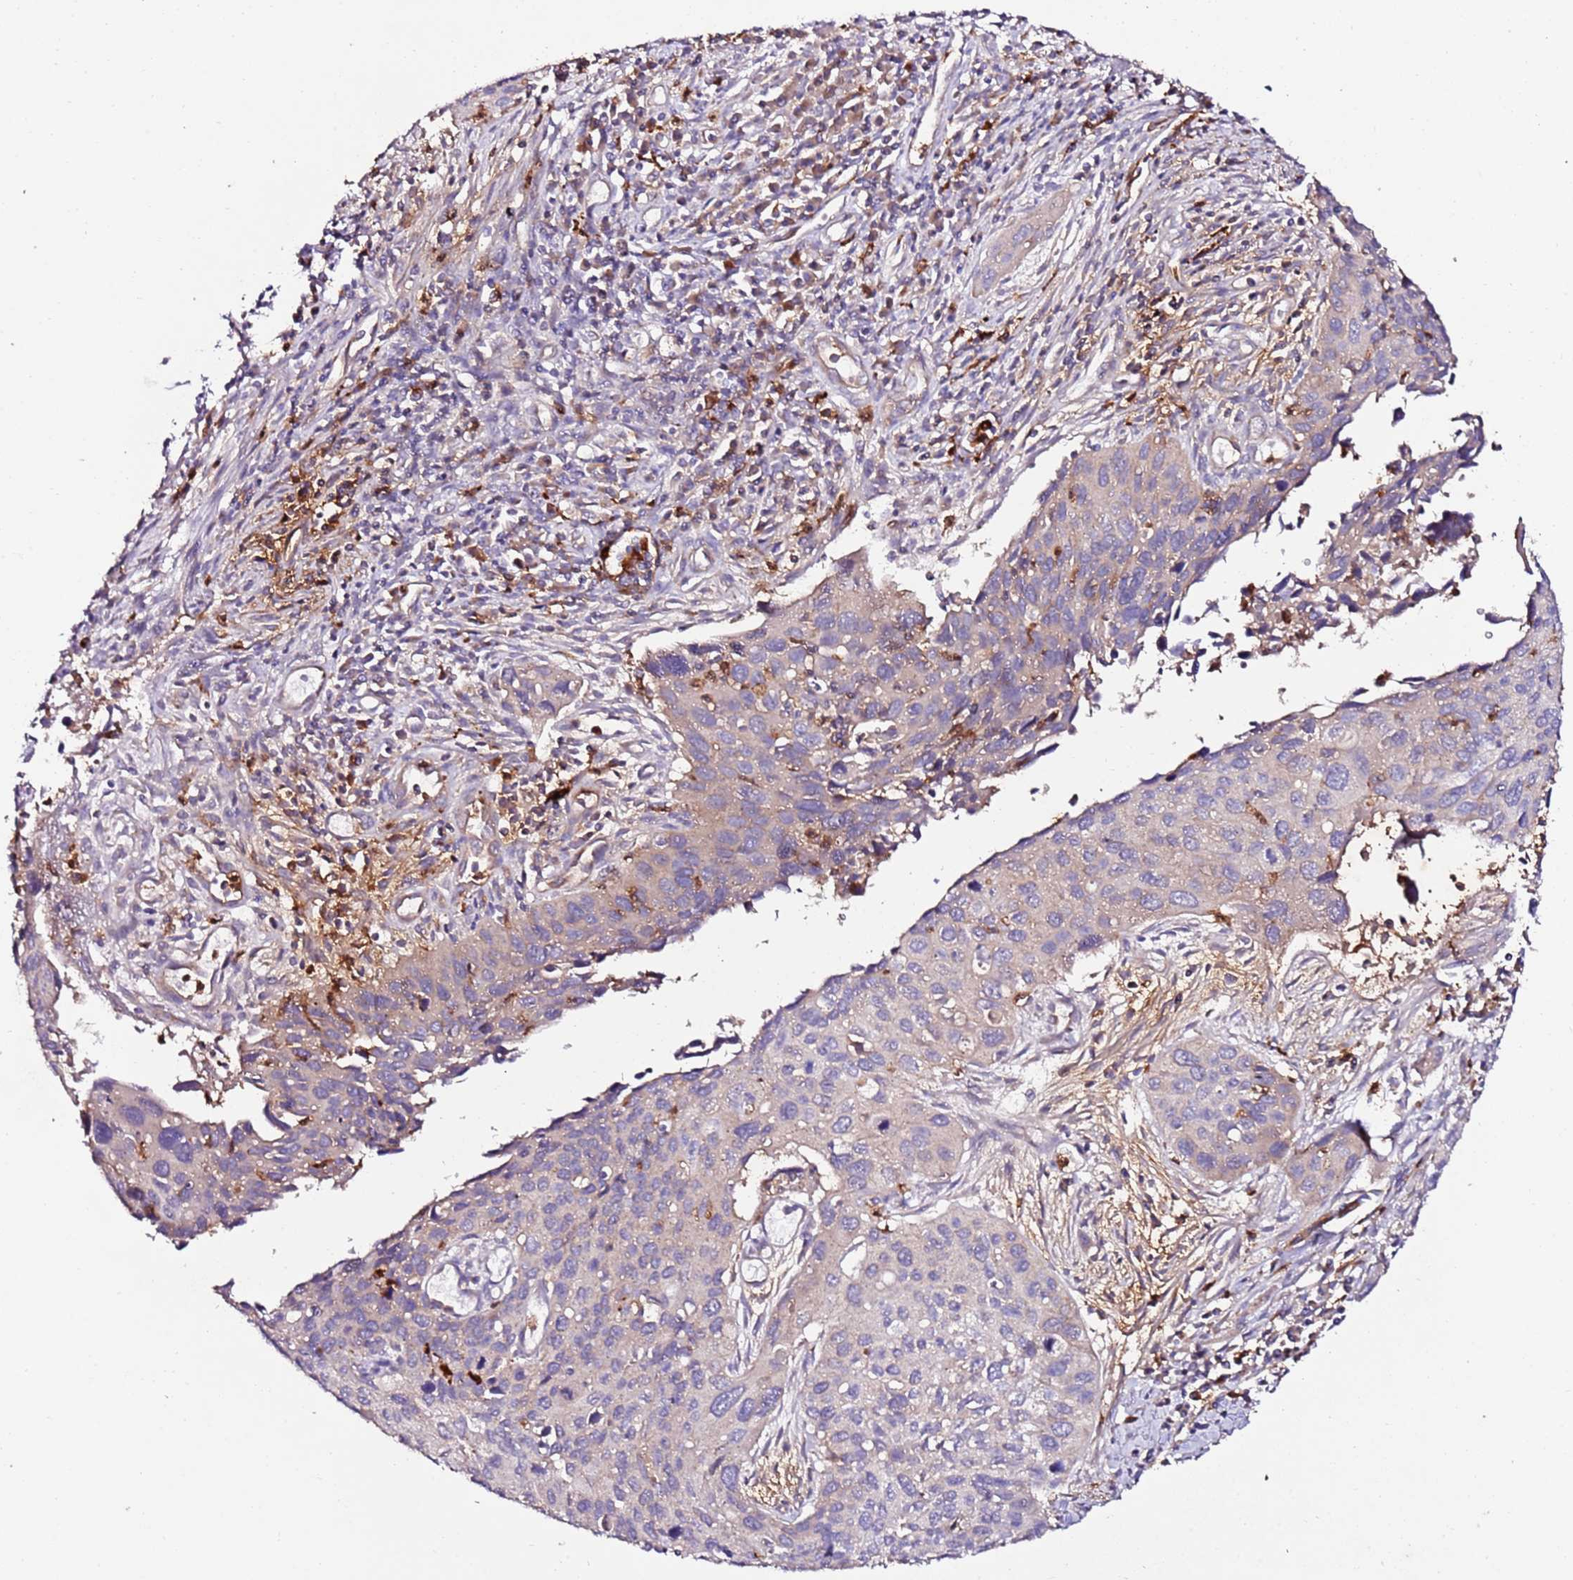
{"staining": {"intensity": "weak", "quantity": "<25%", "location": "cytoplasmic/membranous"}, "tissue": "cervical cancer", "cell_type": "Tumor cells", "image_type": "cancer", "snomed": [{"axis": "morphology", "description": "Squamous cell carcinoma, NOS"}, {"axis": "topography", "description": "Cervix"}], "caption": "Immunohistochemical staining of human cervical cancer (squamous cell carcinoma) reveals no significant expression in tumor cells. Brightfield microscopy of IHC stained with DAB (3,3'-diaminobenzidine) (brown) and hematoxylin (blue), captured at high magnification.", "gene": "FLVCR1", "patient": {"sex": "female", "age": 55}}